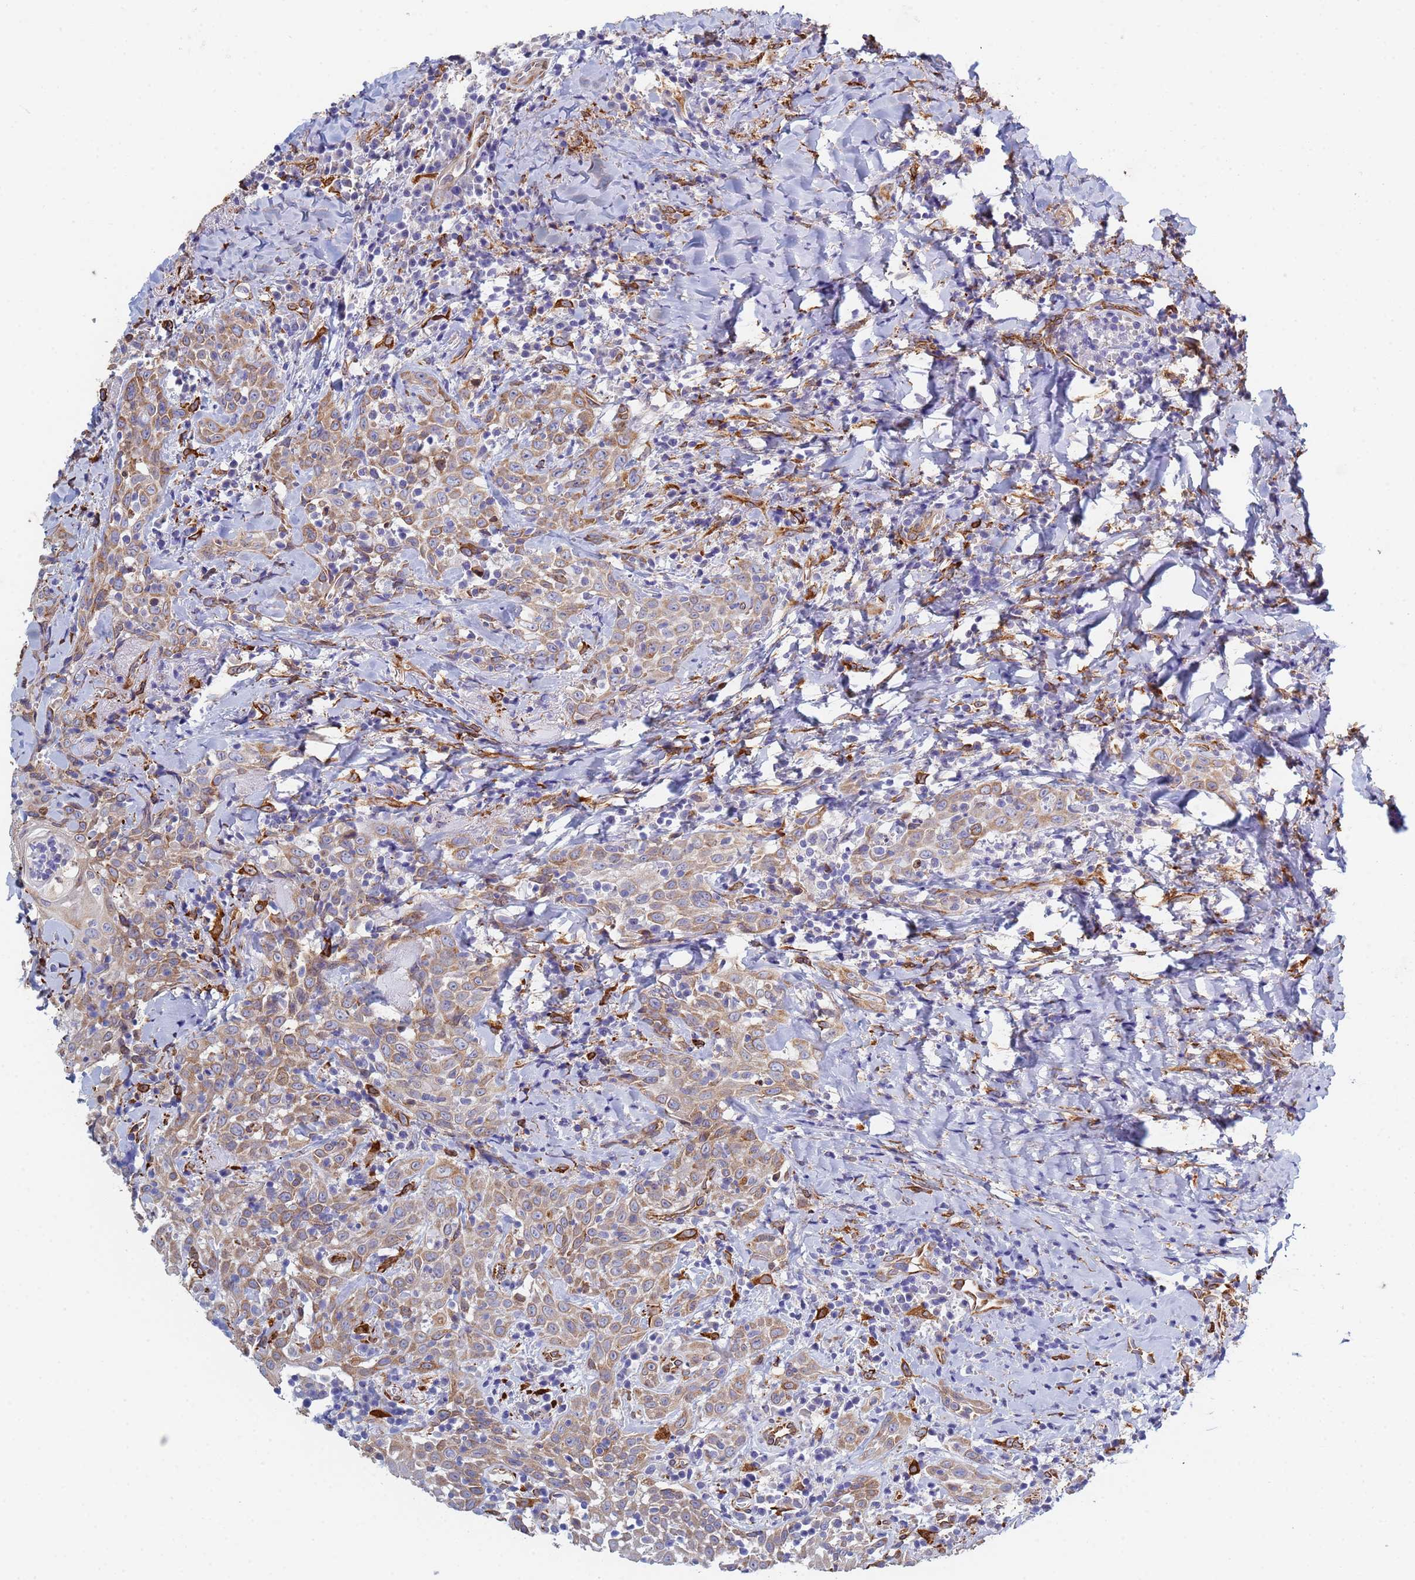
{"staining": {"intensity": "moderate", "quantity": "25%-75%", "location": "cytoplasmic/membranous"}, "tissue": "head and neck cancer", "cell_type": "Tumor cells", "image_type": "cancer", "snomed": [{"axis": "morphology", "description": "Squamous cell carcinoma, NOS"}, {"axis": "topography", "description": "Head-Neck"}], "caption": "Head and neck cancer (squamous cell carcinoma) tissue exhibits moderate cytoplasmic/membranous expression in about 25%-75% of tumor cells Nuclei are stained in blue.", "gene": "GDAP2", "patient": {"sex": "female", "age": 70}}